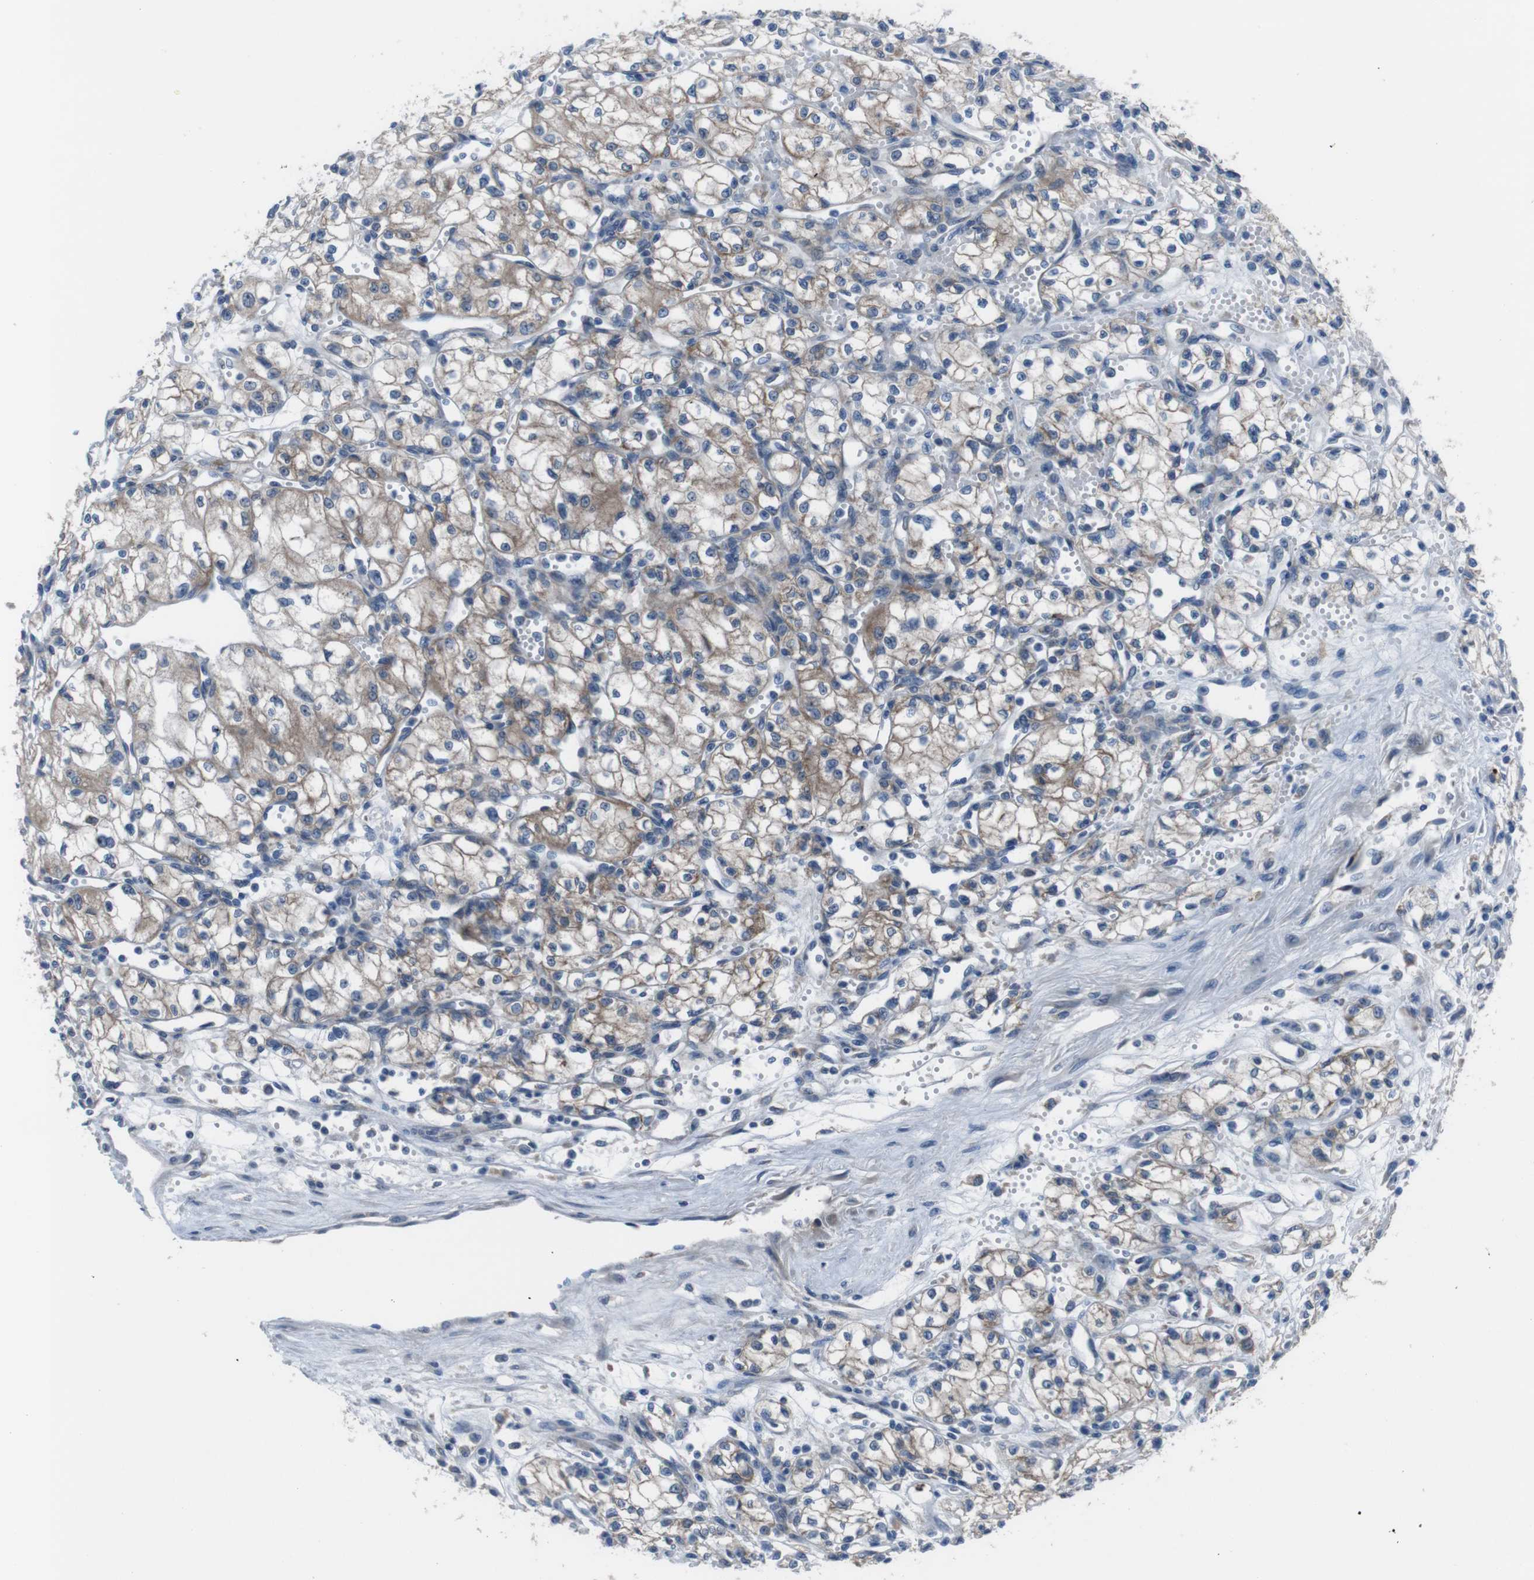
{"staining": {"intensity": "weak", "quantity": ">75%", "location": "cytoplasmic/membranous"}, "tissue": "renal cancer", "cell_type": "Tumor cells", "image_type": "cancer", "snomed": [{"axis": "morphology", "description": "Normal tissue, NOS"}, {"axis": "morphology", "description": "Adenocarcinoma, NOS"}, {"axis": "topography", "description": "Kidney"}], "caption": "Human adenocarcinoma (renal) stained with a protein marker demonstrates weak staining in tumor cells.", "gene": "CDH22", "patient": {"sex": "male", "age": 59}}